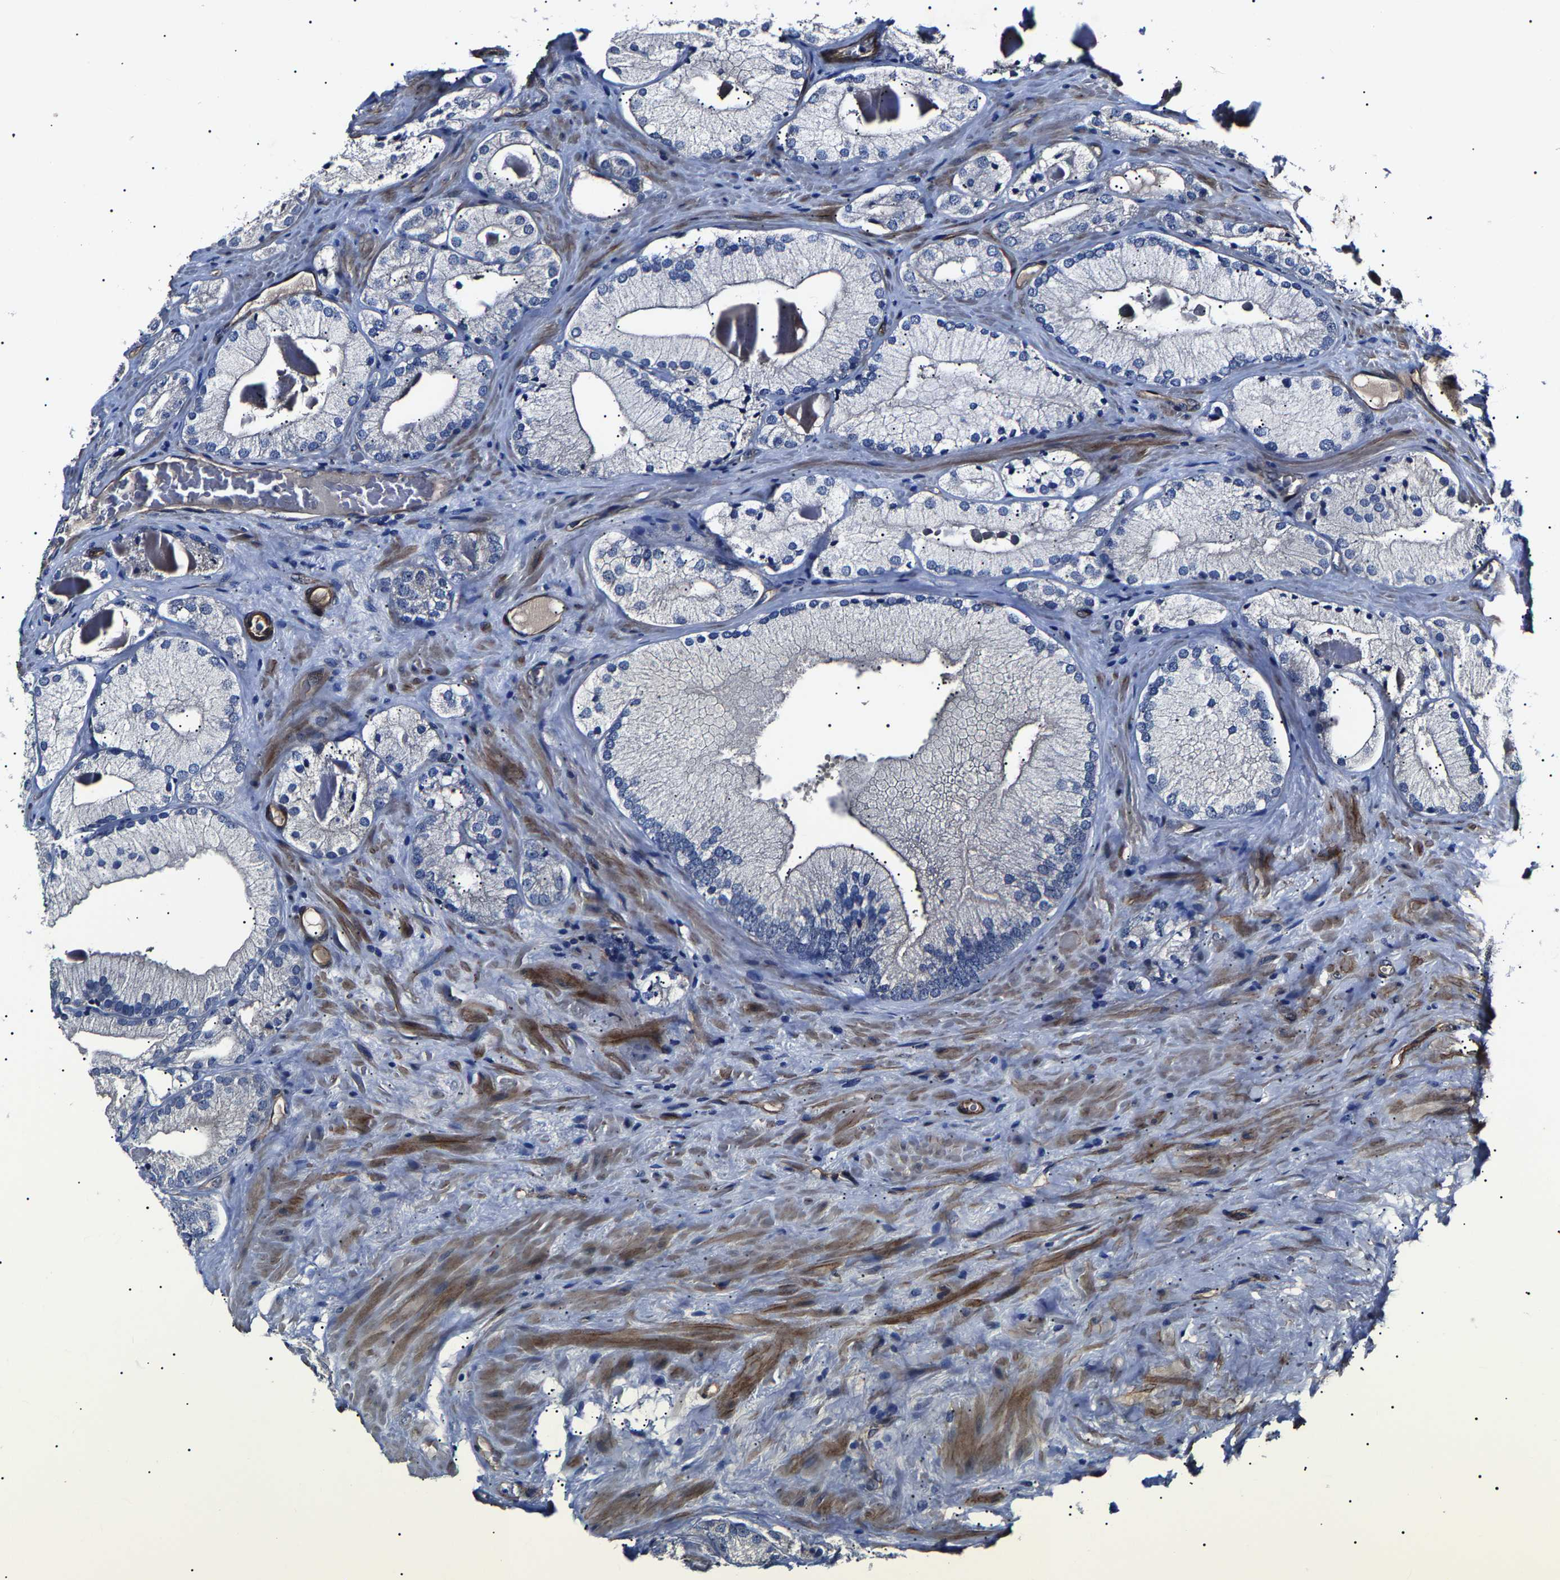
{"staining": {"intensity": "negative", "quantity": "none", "location": "none"}, "tissue": "prostate cancer", "cell_type": "Tumor cells", "image_type": "cancer", "snomed": [{"axis": "morphology", "description": "Adenocarcinoma, Low grade"}, {"axis": "topography", "description": "Prostate"}], "caption": "This is an immunohistochemistry photomicrograph of prostate cancer. There is no staining in tumor cells.", "gene": "KLHL42", "patient": {"sex": "male", "age": 65}}